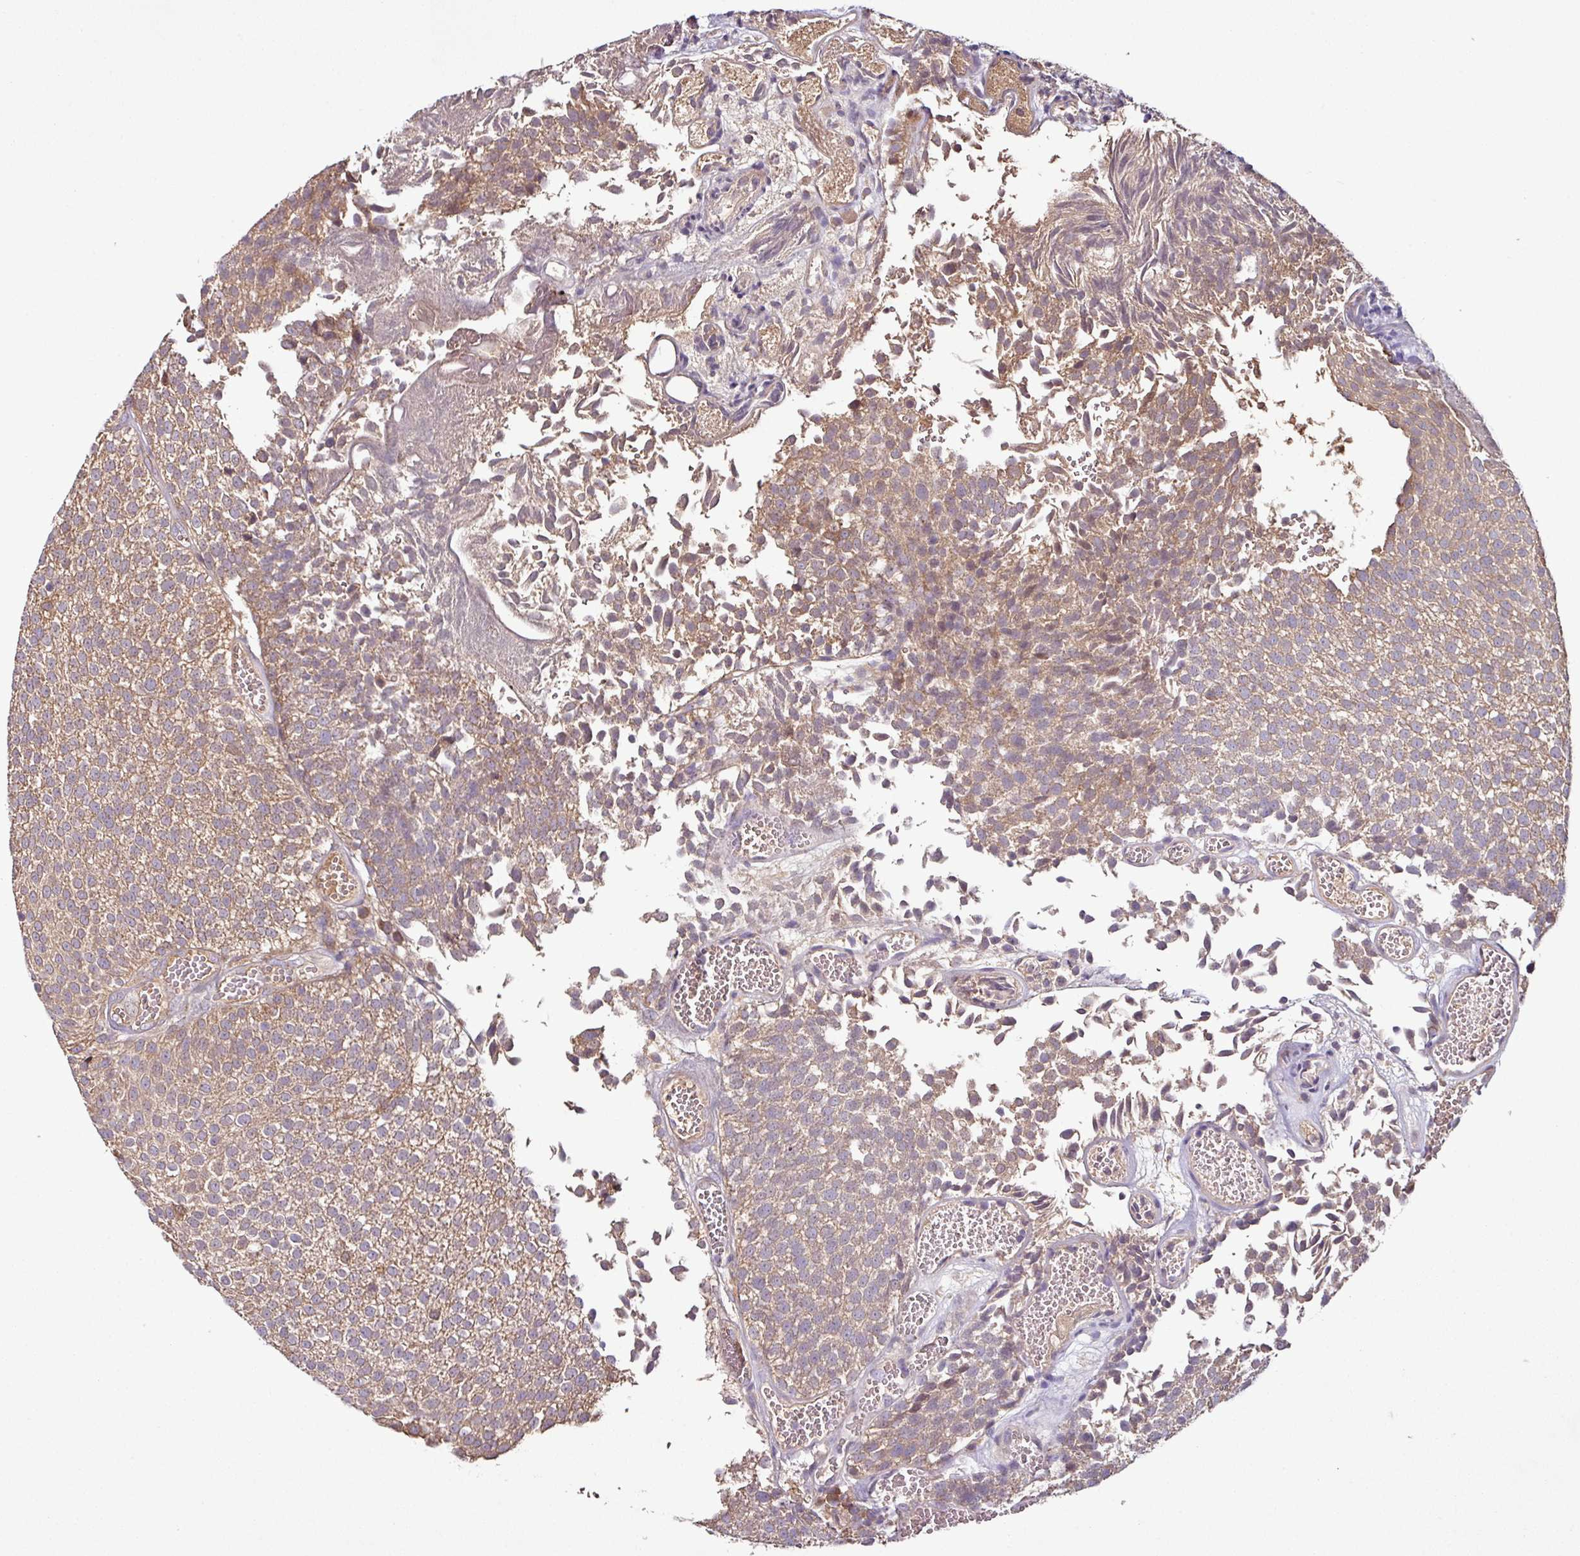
{"staining": {"intensity": "moderate", "quantity": ">75%", "location": "cytoplasmic/membranous"}, "tissue": "urothelial cancer", "cell_type": "Tumor cells", "image_type": "cancer", "snomed": [{"axis": "morphology", "description": "Urothelial carcinoma, Low grade"}, {"axis": "topography", "description": "Urinary bladder"}], "caption": "Human urothelial cancer stained with a brown dye demonstrates moderate cytoplasmic/membranous positive staining in approximately >75% of tumor cells.", "gene": "GNPDA1", "patient": {"sex": "female", "age": 79}}